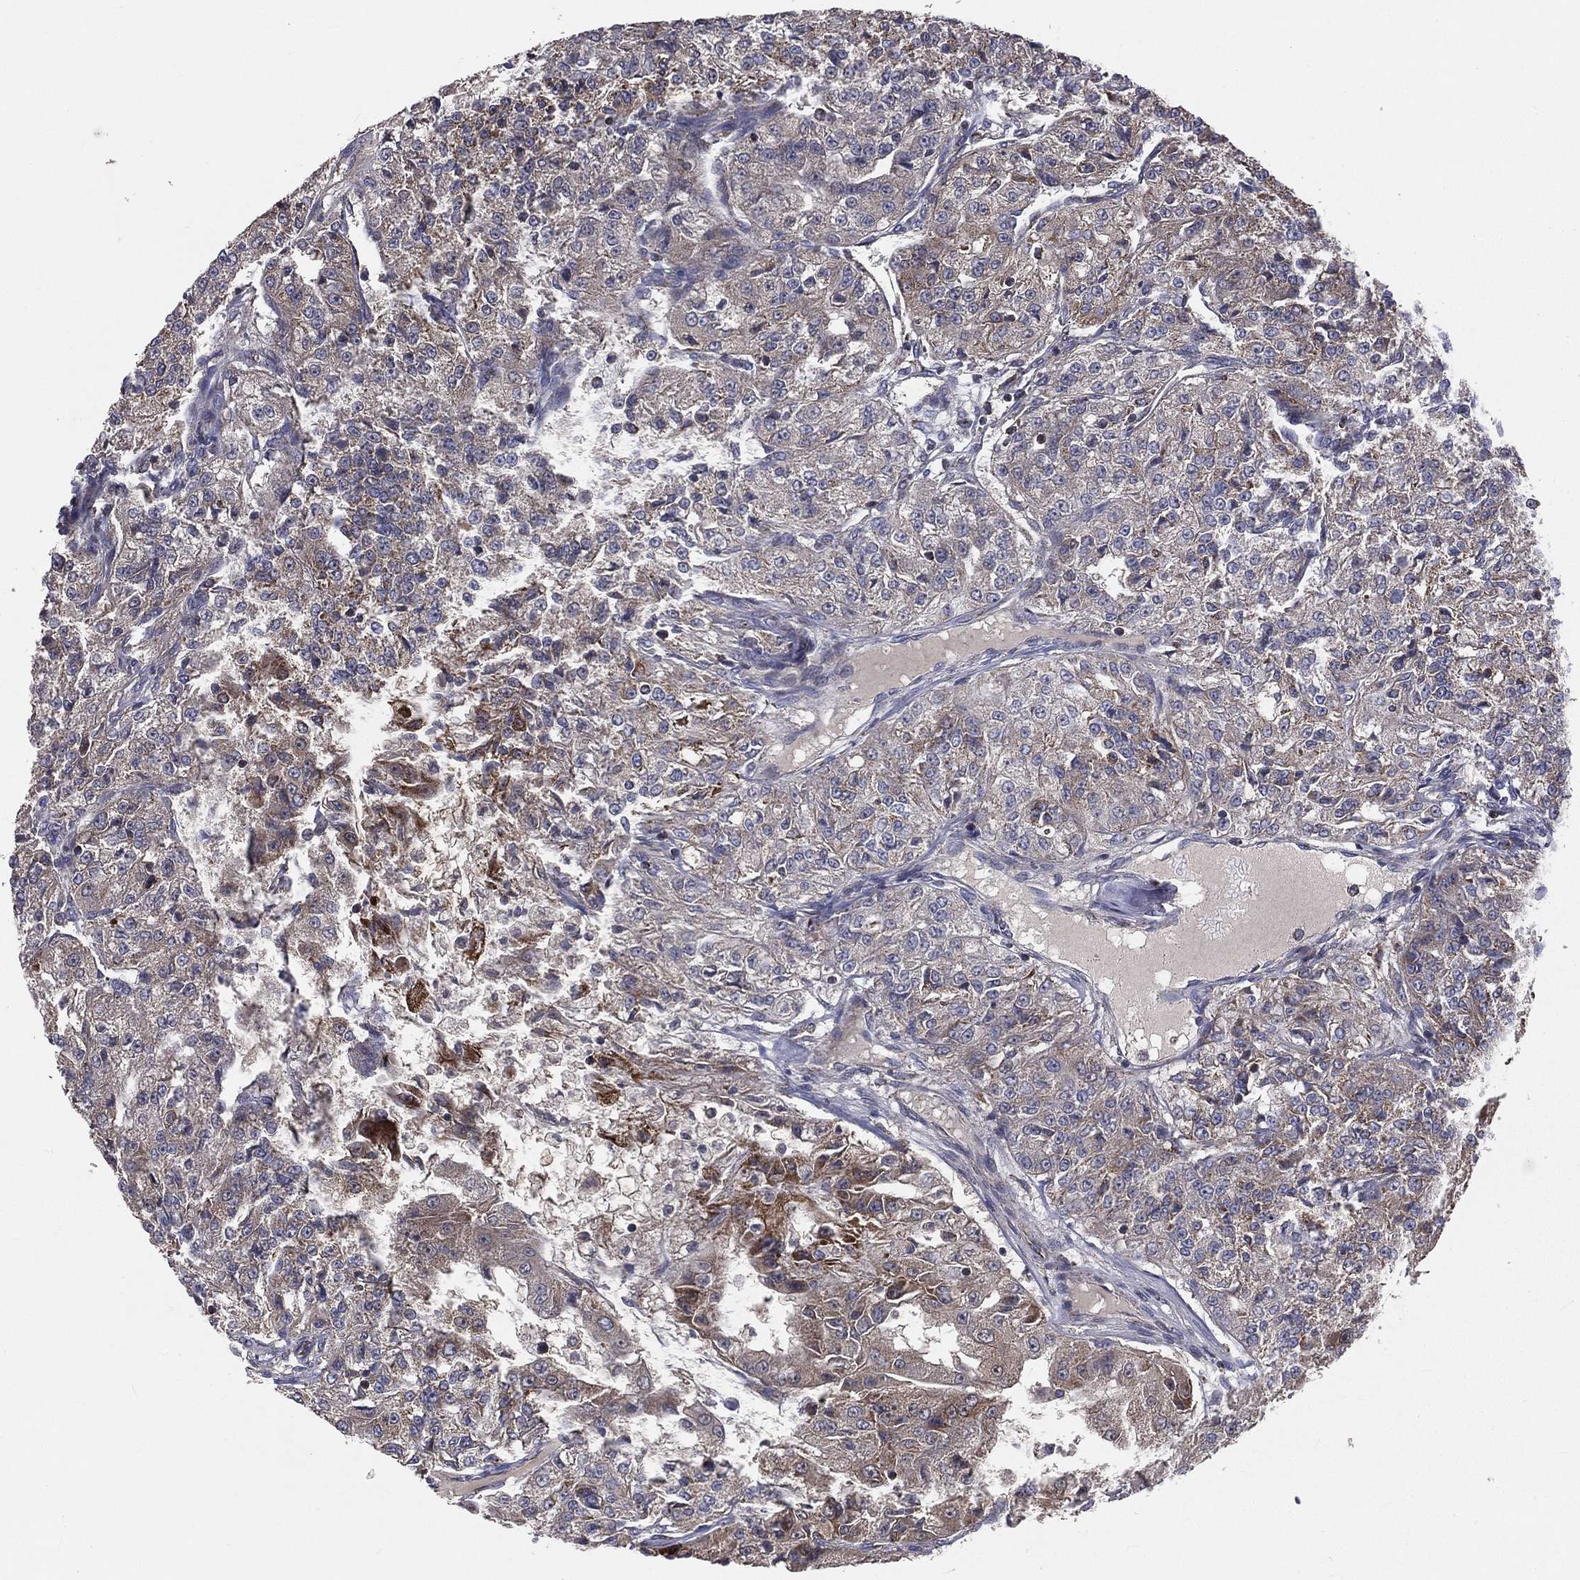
{"staining": {"intensity": "moderate", "quantity": "<25%", "location": "cytoplasmic/membranous"}, "tissue": "renal cancer", "cell_type": "Tumor cells", "image_type": "cancer", "snomed": [{"axis": "morphology", "description": "Adenocarcinoma, NOS"}, {"axis": "topography", "description": "Kidney"}], "caption": "This is an image of immunohistochemistry (IHC) staining of adenocarcinoma (renal), which shows moderate staining in the cytoplasmic/membranous of tumor cells.", "gene": "GPD1", "patient": {"sex": "female", "age": 63}}